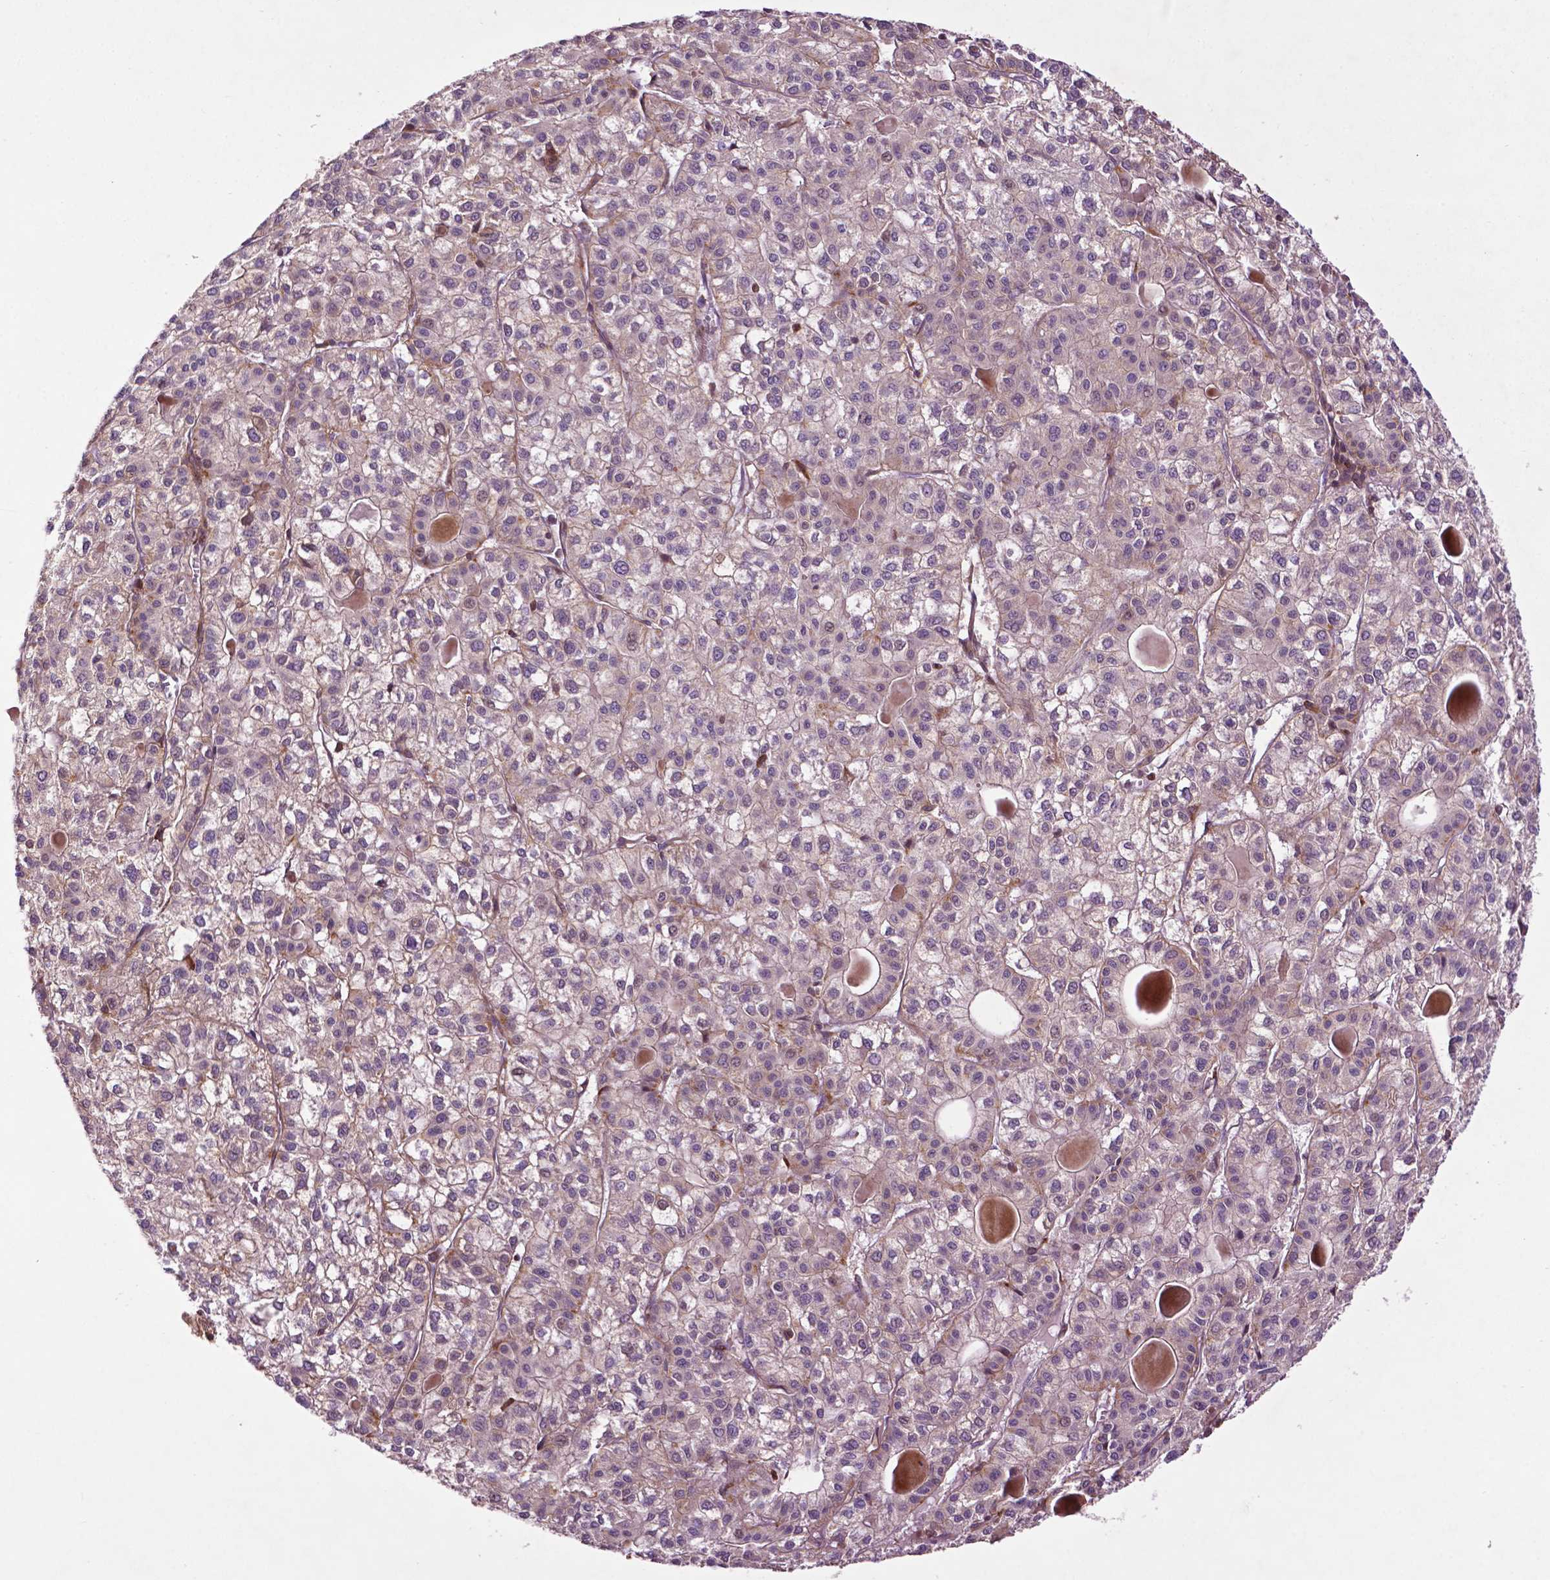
{"staining": {"intensity": "weak", "quantity": "25%-75%", "location": "cytoplasmic/membranous"}, "tissue": "liver cancer", "cell_type": "Tumor cells", "image_type": "cancer", "snomed": [{"axis": "morphology", "description": "Carcinoma, Hepatocellular, NOS"}, {"axis": "topography", "description": "Liver"}], "caption": "Tumor cells reveal low levels of weak cytoplasmic/membranous expression in about 25%-75% of cells in liver cancer (hepatocellular carcinoma).", "gene": "TMX2", "patient": {"sex": "female", "age": 43}}